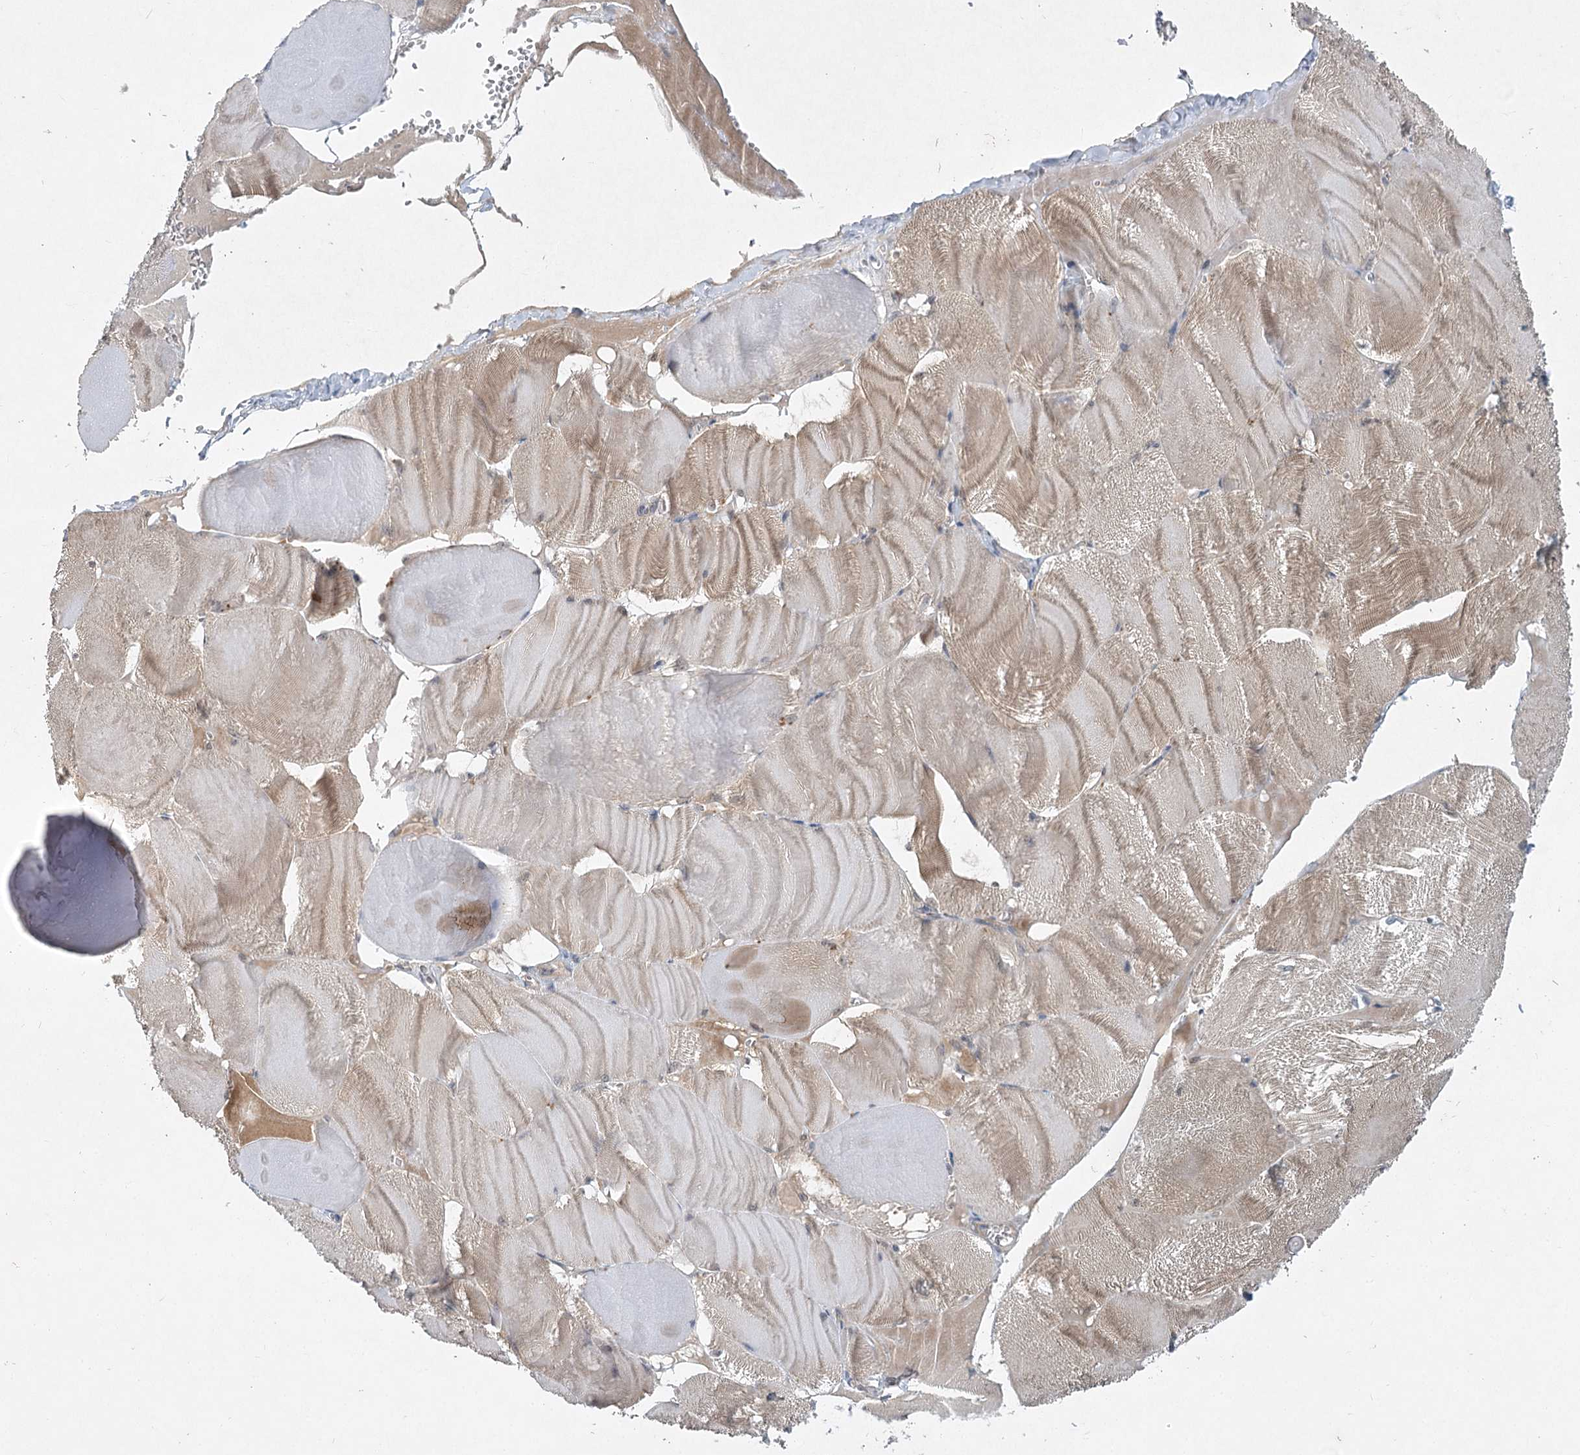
{"staining": {"intensity": "moderate", "quantity": "<25%", "location": "cytoplasmic/membranous"}, "tissue": "skeletal muscle", "cell_type": "Myocytes", "image_type": "normal", "snomed": [{"axis": "morphology", "description": "Normal tissue, NOS"}, {"axis": "morphology", "description": "Basal cell carcinoma"}, {"axis": "topography", "description": "Skeletal muscle"}], "caption": "Protein expression analysis of benign human skeletal muscle reveals moderate cytoplasmic/membranous expression in about <25% of myocytes. Nuclei are stained in blue.", "gene": "AAMDC", "patient": {"sex": "female", "age": 64}}